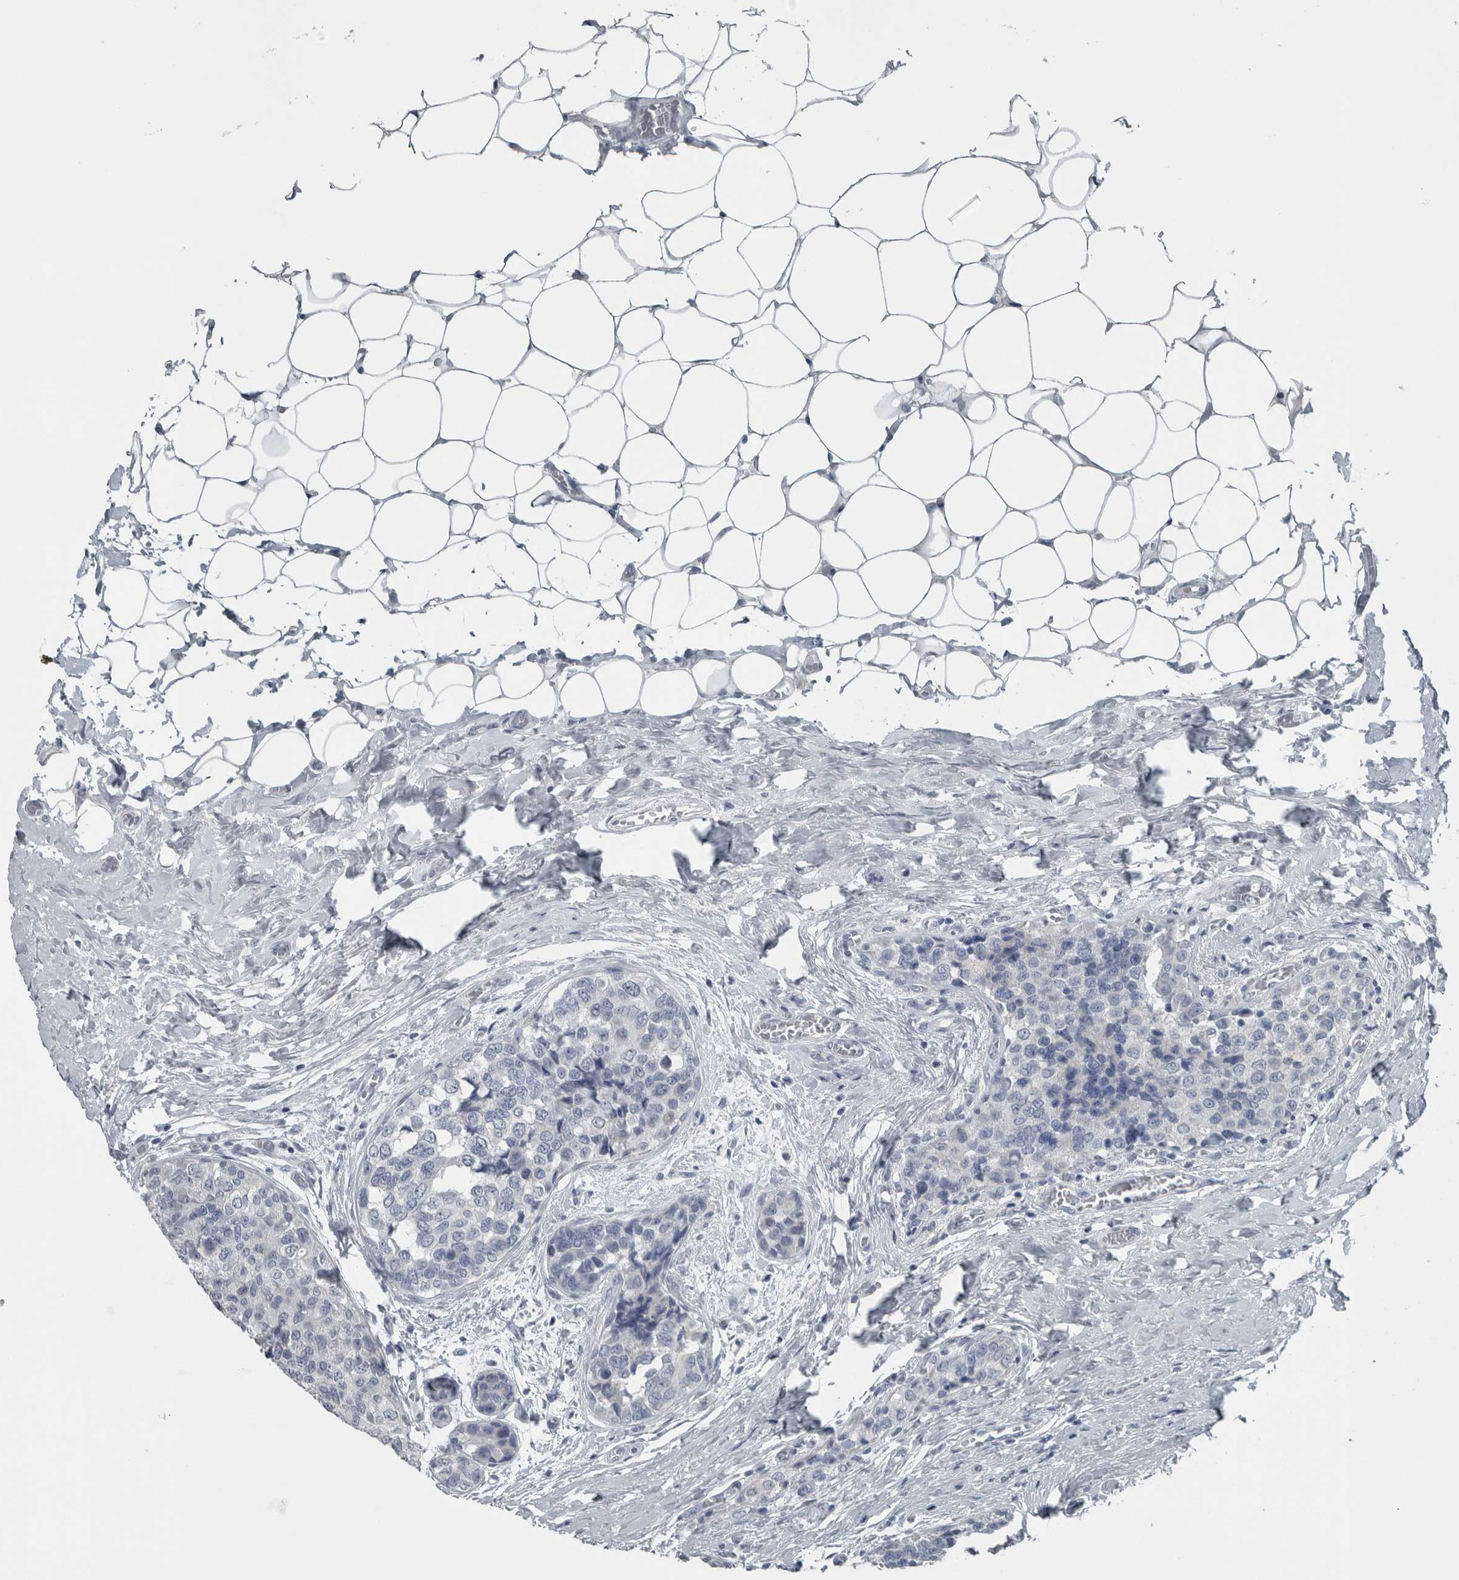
{"staining": {"intensity": "negative", "quantity": "none", "location": "none"}, "tissue": "breast cancer", "cell_type": "Tumor cells", "image_type": "cancer", "snomed": [{"axis": "morphology", "description": "Normal tissue, NOS"}, {"axis": "morphology", "description": "Duct carcinoma"}, {"axis": "topography", "description": "Breast"}], "caption": "A high-resolution photomicrograph shows immunohistochemistry (IHC) staining of breast cancer, which shows no significant staining in tumor cells.", "gene": "KRT20", "patient": {"sex": "female", "age": 43}}